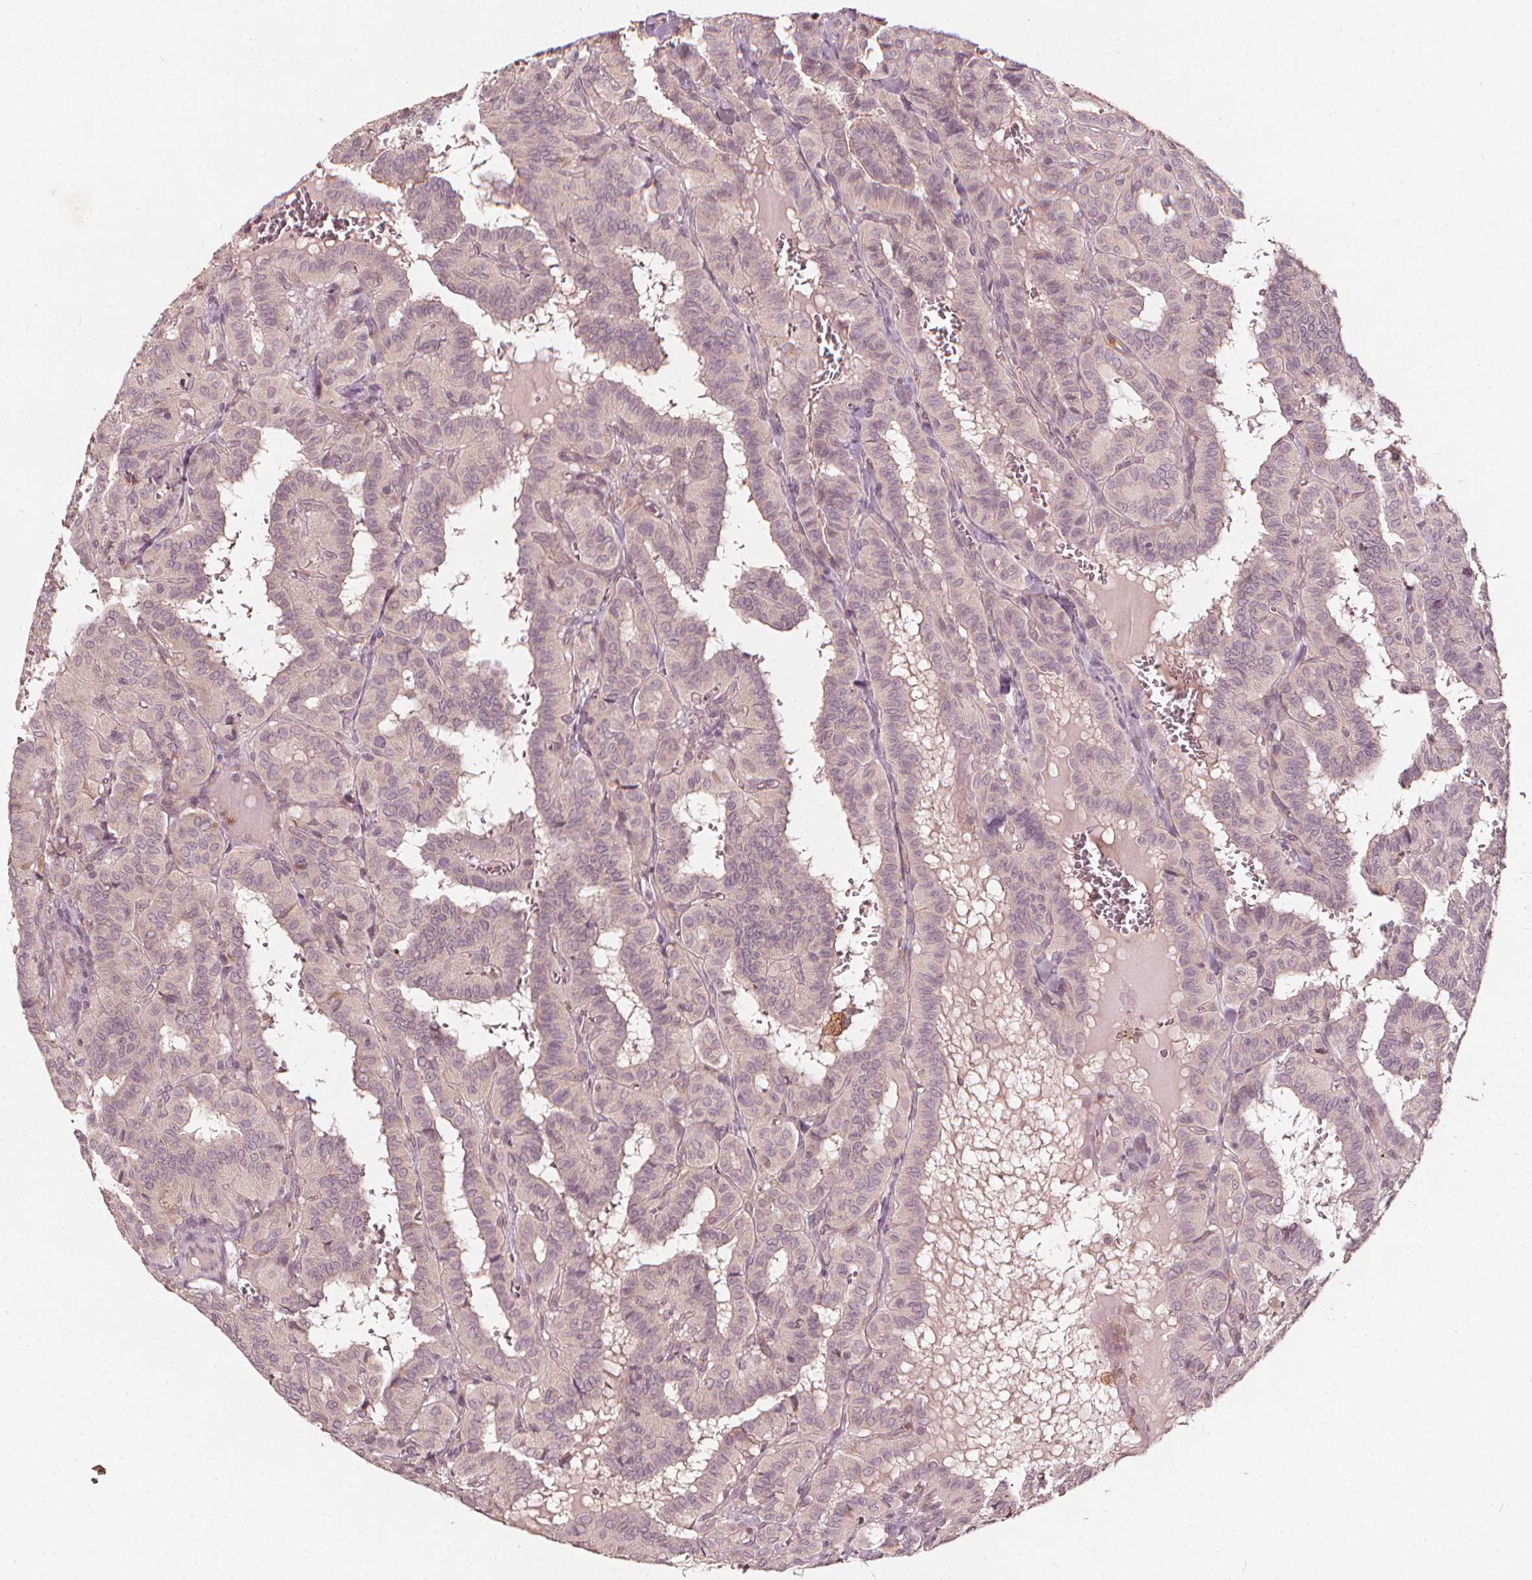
{"staining": {"intensity": "negative", "quantity": "none", "location": "none"}, "tissue": "thyroid cancer", "cell_type": "Tumor cells", "image_type": "cancer", "snomed": [{"axis": "morphology", "description": "Papillary adenocarcinoma, NOS"}, {"axis": "topography", "description": "Thyroid gland"}], "caption": "Histopathology image shows no significant protein expression in tumor cells of thyroid papillary adenocarcinoma. (DAB immunohistochemistry, high magnification).", "gene": "NPC1L1", "patient": {"sex": "female", "age": 21}}